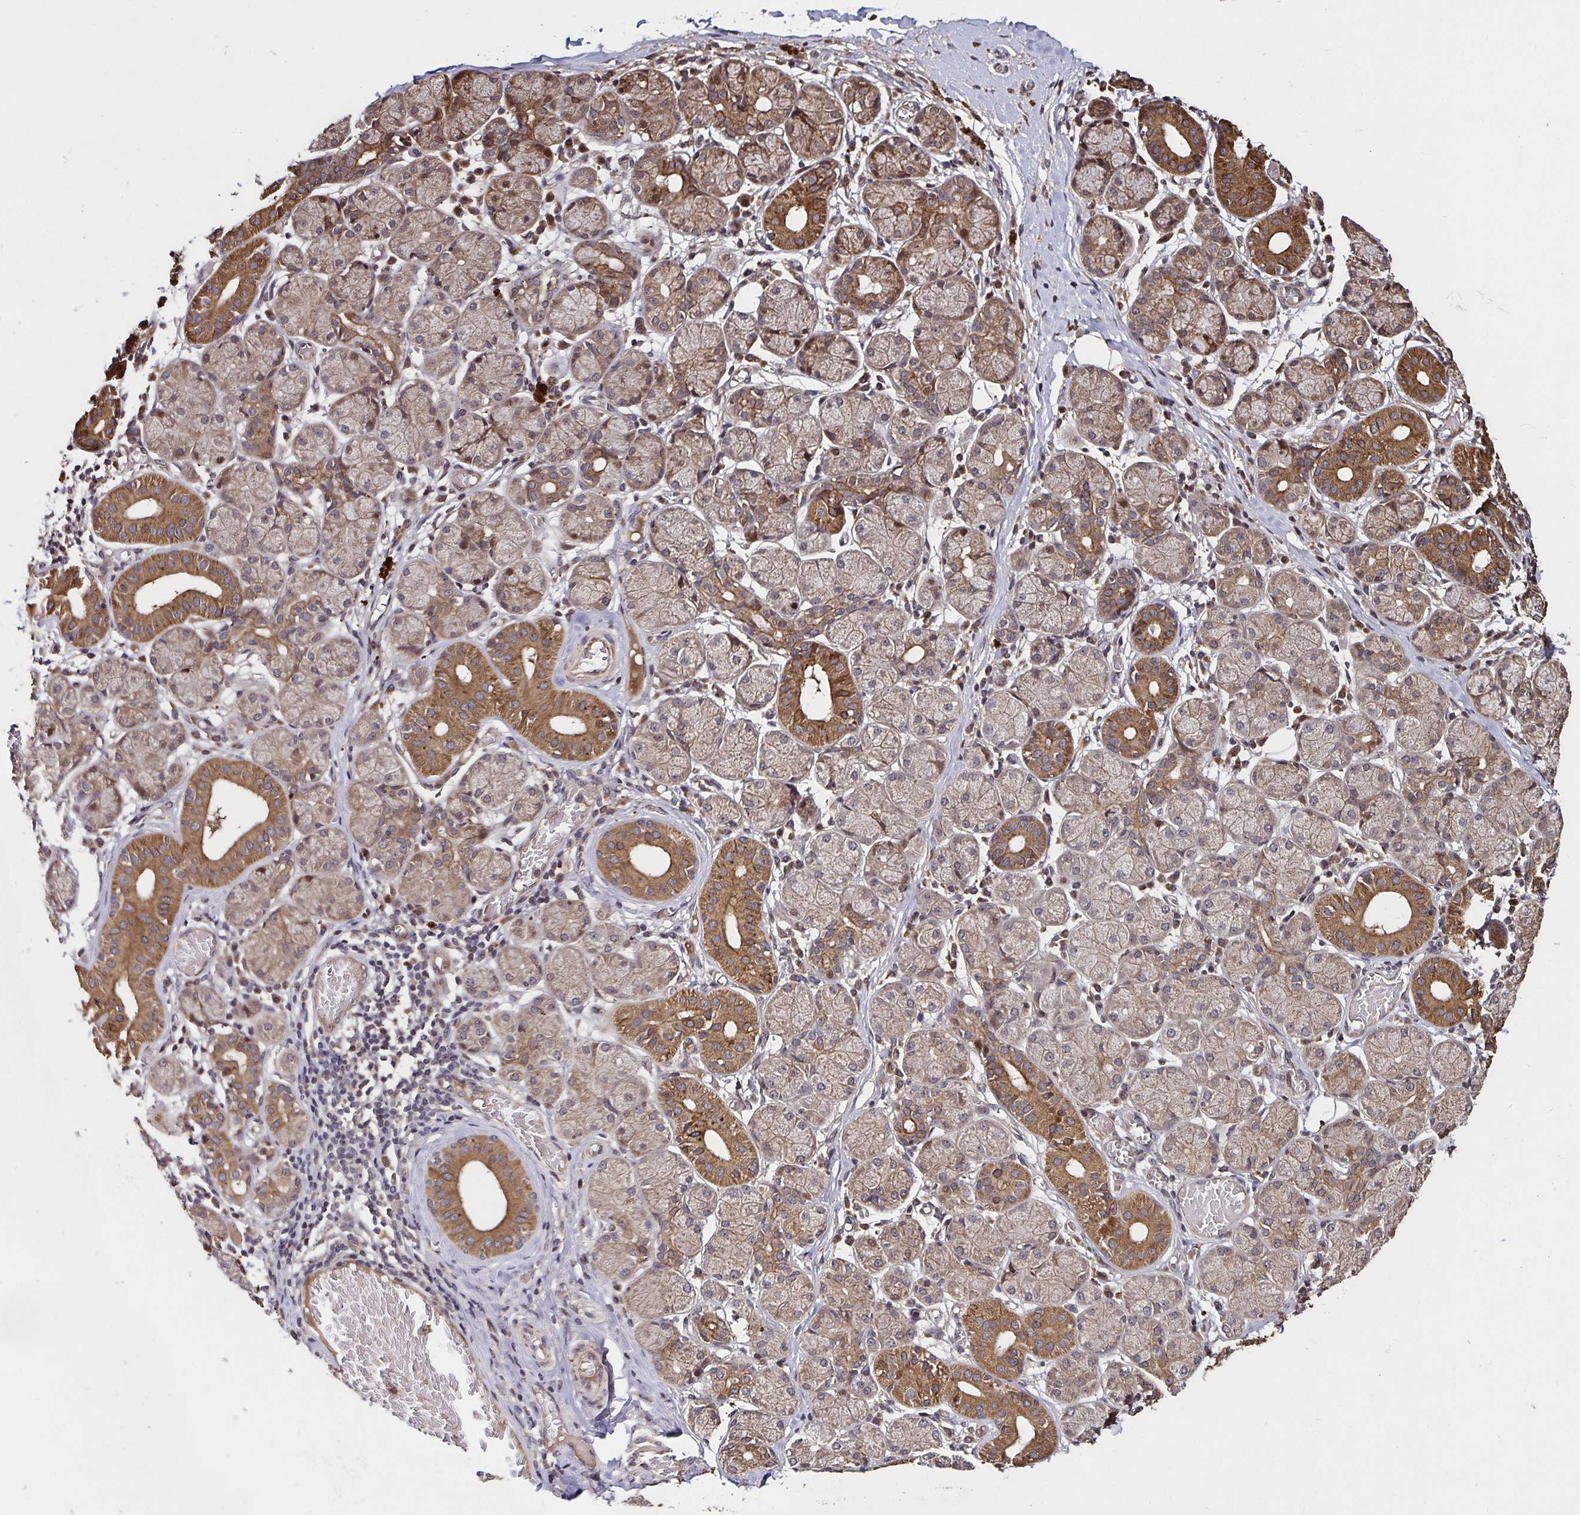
{"staining": {"intensity": "moderate", "quantity": ">75%", "location": "cytoplasmic/membranous,nuclear"}, "tissue": "salivary gland", "cell_type": "Glandular cells", "image_type": "normal", "snomed": [{"axis": "morphology", "description": "Normal tissue, NOS"}, {"axis": "topography", "description": "Salivary gland"}], "caption": "This histopathology image displays immunohistochemistry staining of benign salivary gland, with medium moderate cytoplasmic/membranous,nuclear staining in approximately >75% of glandular cells.", "gene": "SMYD3", "patient": {"sex": "female", "age": 24}}